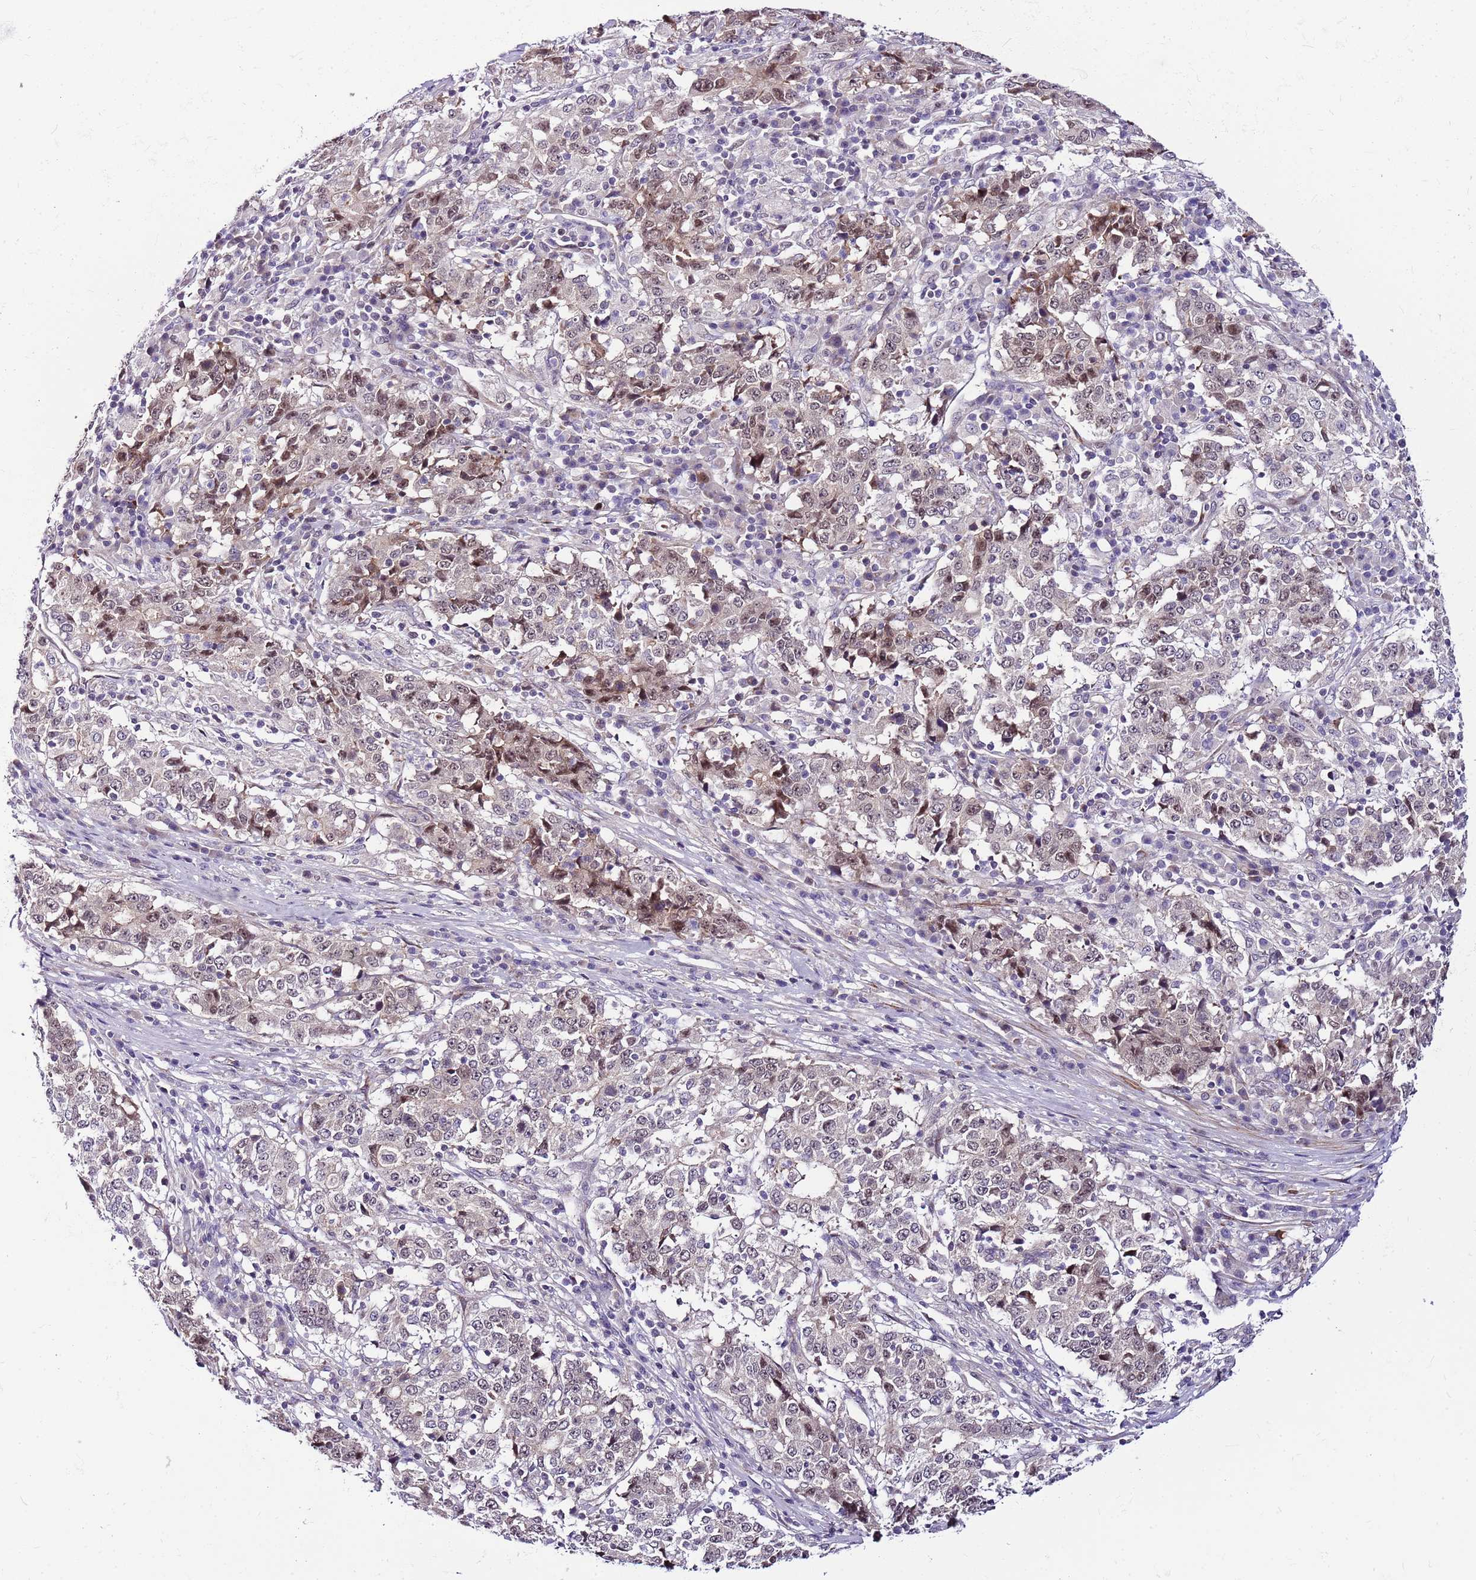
{"staining": {"intensity": "moderate", "quantity": "<25%", "location": "nuclear"}, "tissue": "stomach cancer", "cell_type": "Tumor cells", "image_type": "cancer", "snomed": [{"axis": "morphology", "description": "Adenocarcinoma, NOS"}, {"axis": "topography", "description": "Stomach"}], "caption": "A high-resolution image shows IHC staining of stomach cancer, which demonstrates moderate nuclear staining in approximately <25% of tumor cells.", "gene": "POLE3", "patient": {"sex": "male", "age": 59}}